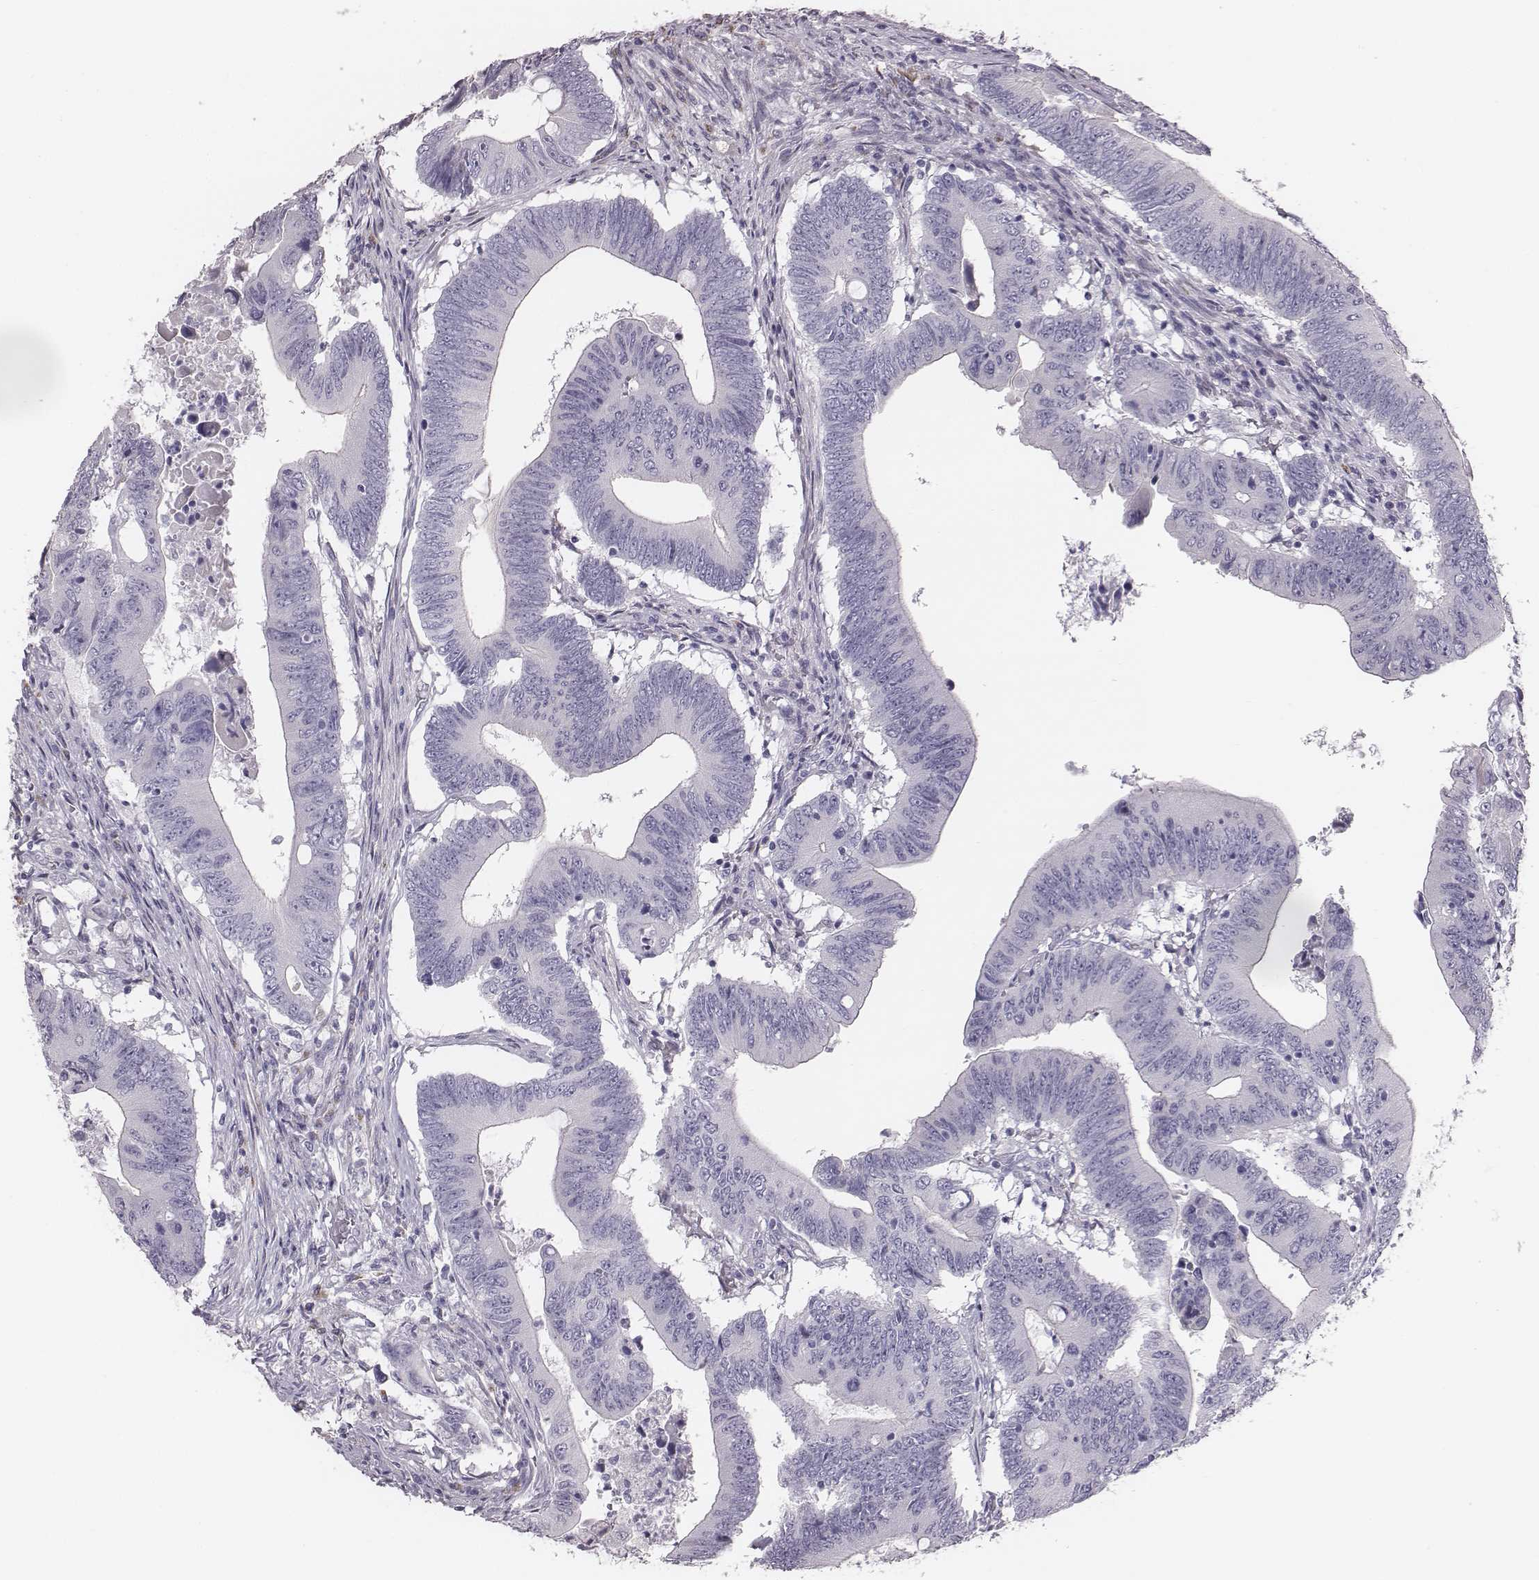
{"staining": {"intensity": "negative", "quantity": "none", "location": "none"}, "tissue": "colorectal cancer", "cell_type": "Tumor cells", "image_type": "cancer", "snomed": [{"axis": "morphology", "description": "Adenocarcinoma, NOS"}, {"axis": "topography", "description": "Colon"}], "caption": "A high-resolution histopathology image shows IHC staining of colorectal adenocarcinoma, which reveals no significant staining in tumor cells. The staining was performed using DAB to visualize the protein expression in brown, while the nuclei were stained in blue with hematoxylin (Magnification: 20x).", "gene": "C6orf58", "patient": {"sex": "female", "age": 90}}